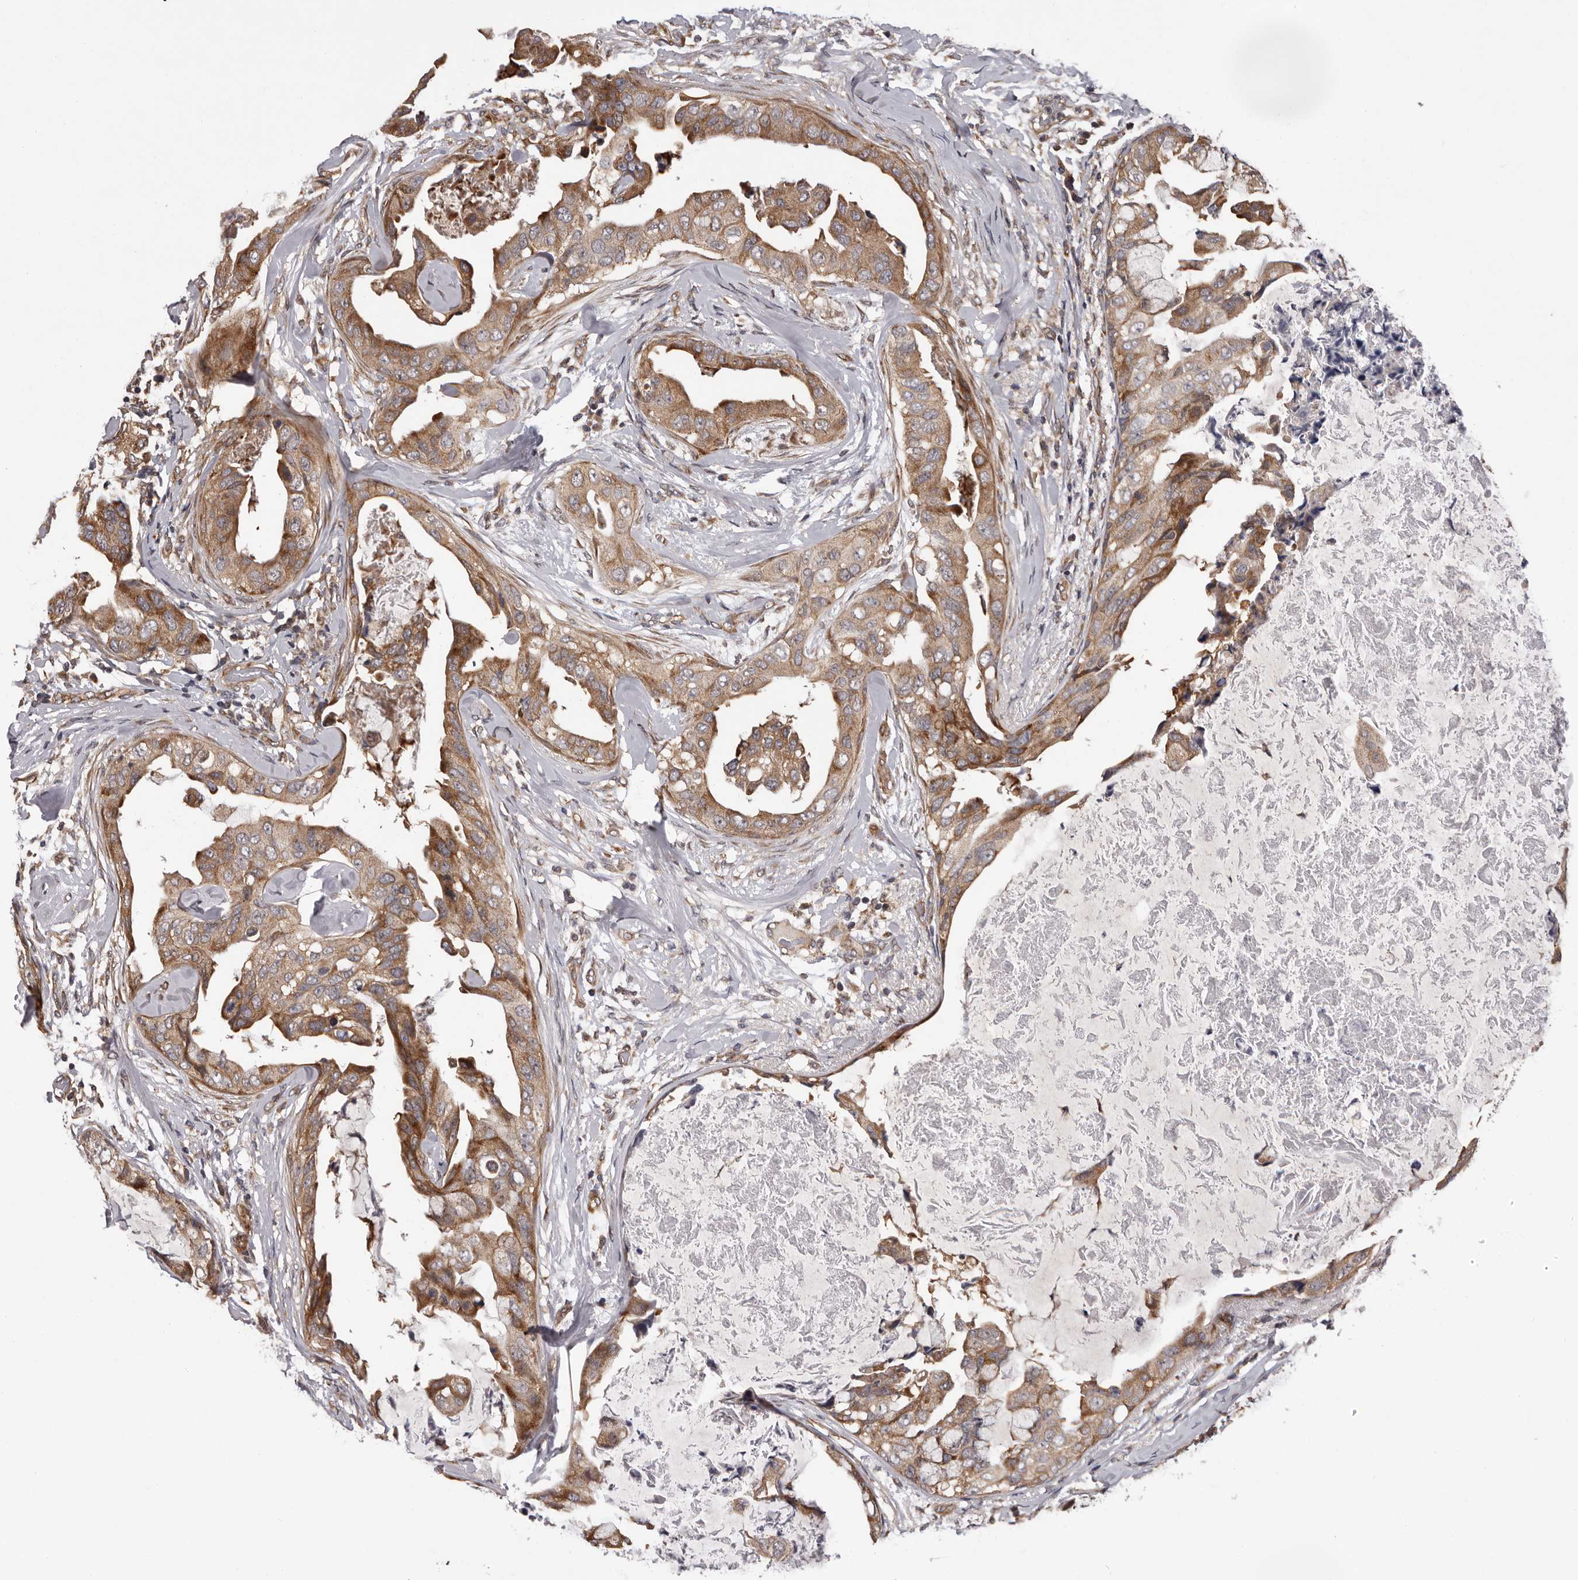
{"staining": {"intensity": "moderate", "quantity": ">75%", "location": "cytoplasmic/membranous"}, "tissue": "breast cancer", "cell_type": "Tumor cells", "image_type": "cancer", "snomed": [{"axis": "morphology", "description": "Duct carcinoma"}, {"axis": "topography", "description": "Breast"}], "caption": "The photomicrograph exhibits staining of breast cancer, revealing moderate cytoplasmic/membranous protein expression (brown color) within tumor cells.", "gene": "VPS37A", "patient": {"sex": "female", "age": 40}}